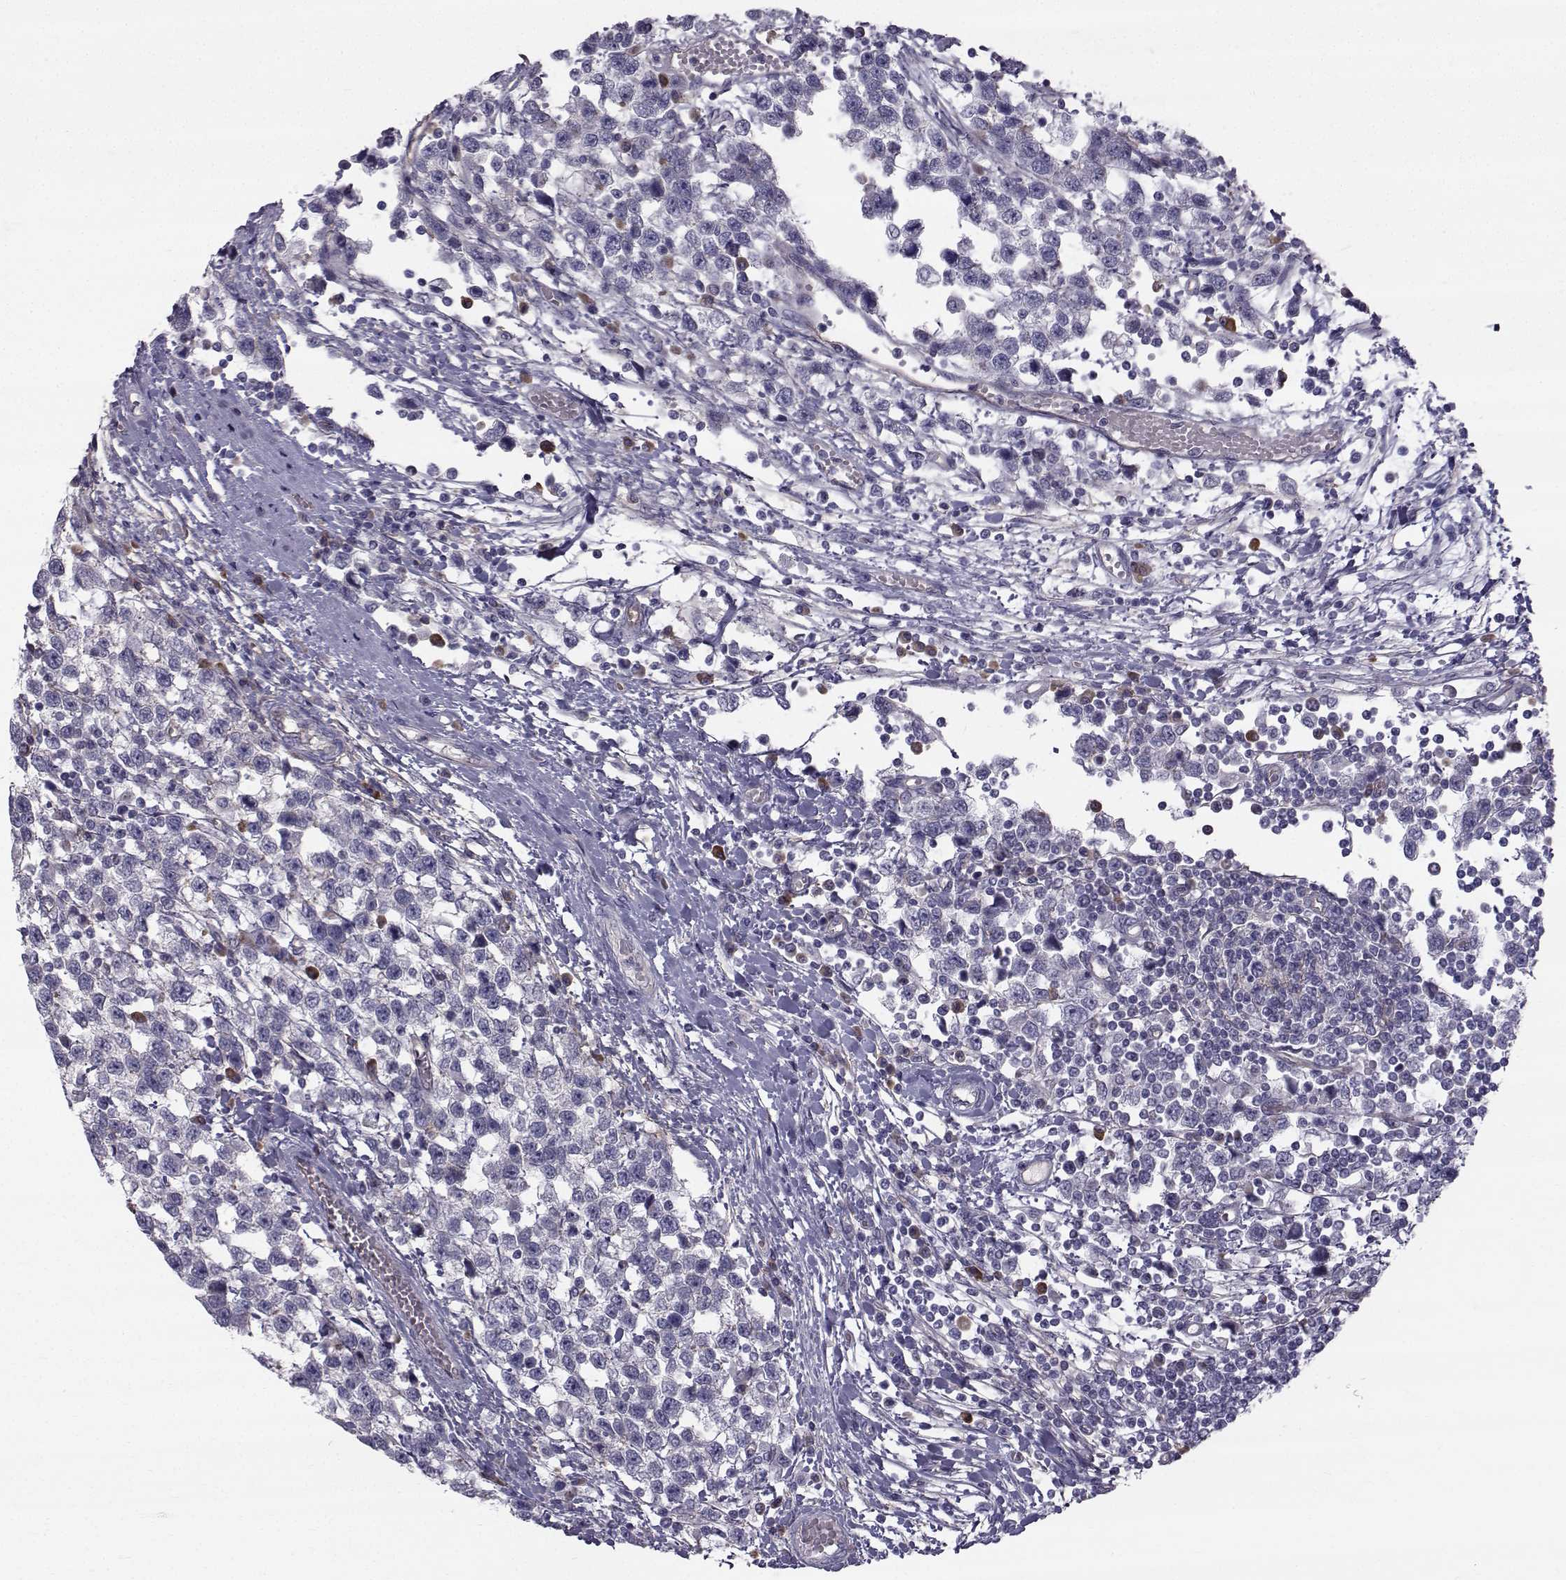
{"staining": {"intensity": "weak", "quantity": "<25%", "location": "cytoplasmic/membranous"}, "tissue": "testis cancer", "cell_type": "Tumor cells", "image_type": "cancer", "snomed": [{"axis": "morphology", "description": "Seminoma, NOS"}, {"axis": "topography", "description": "Testis"}], "caption": "Immunohistochemical staining of human testis cancer (seminoma) exhibits no significant positivity in tumor cells. The staining was performed using DAB (3,3'-diaminobenzidine) to visualize the protein expression in brown, while the nuclei were stained in blue with hematoxylin (Magnification: 20x).", "gene": "QPCT", "patient": {"sex": "male", "age": 34}}